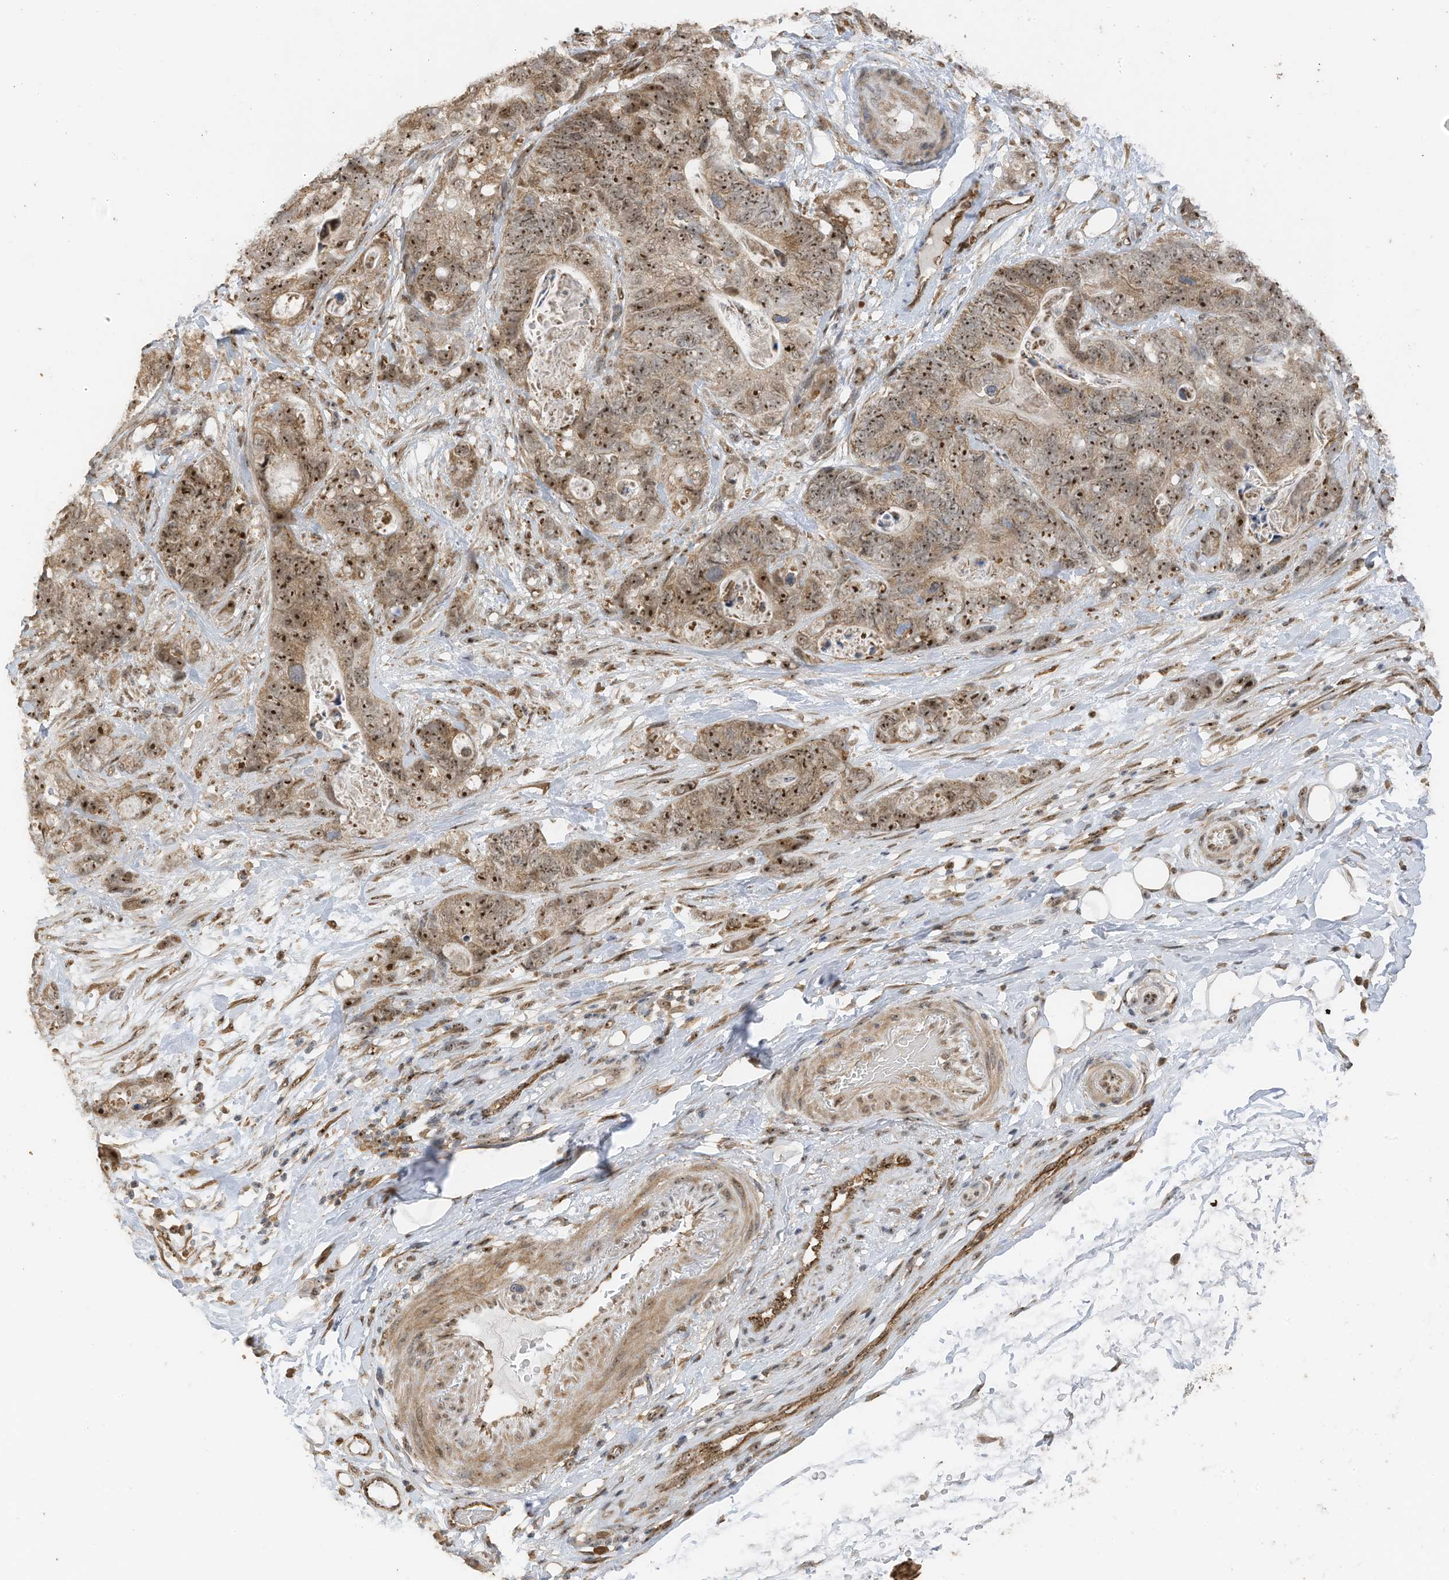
{"staining": {"intensity": "strong", "quantity": "25%-75%", "location": "nuclear"}, "tissue": "stomach cancer", "cell_type": "Tumor cells", "image_type": "cancer", "snomed": [{"axis": "morphology", "description": "Normal tissue, NOS"}, {"axis": "morphology", "description": "Adenocarcinoma, NOS"}, {"axis": "topography", "description": "Stomach"}], "caption": "An IHC photomicrograph of neoplastic tissue is shown. Protein staining in brown shows strong nuclear positivity in adenocarcinoma (stomach) within tumor cells. (DAB IHC, brown staining for protein, blue staining for nuclei).", "gene": "ERLEC1", "patient": {"sex": "female", "age": 89}}